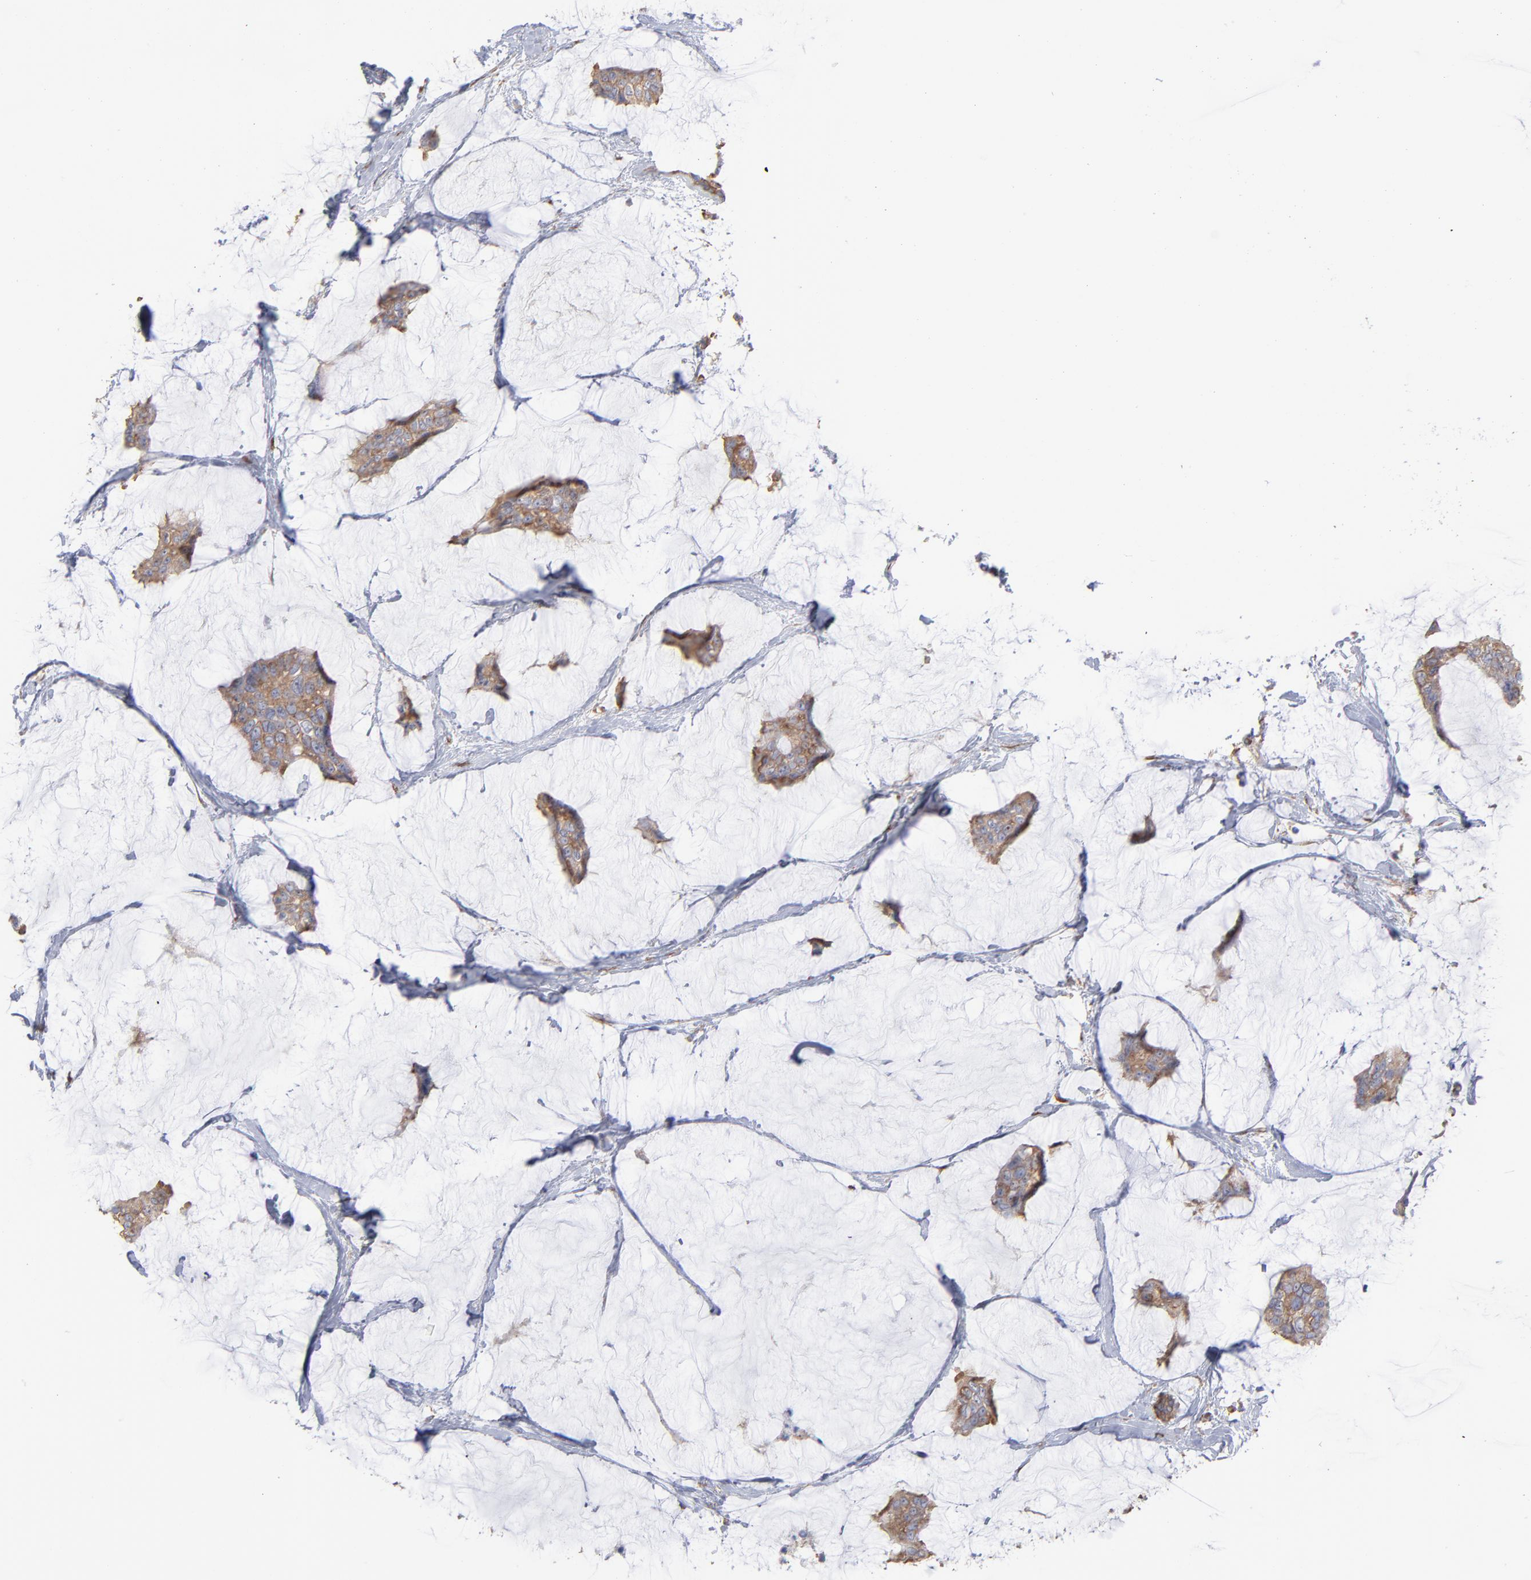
{"staining": {"intensity": "moderate", "quantity": ">75%", "location": "cytoplasmic/membranous"}, "tissue": "breast cancer", "cell_type": "Tumor cells", "image_type": "cancer", "snomed": [{"axis": "morphology", "description": "Duct carcinoma"}, {"axis": "topography", "description": "Breast"}], "caption": "Immunohistochemical staining of human intraductal carcinoma (breast) demonstrates moderate cytoplasmic/membranous protein positivity in about >75% of tumor cells.", "gene": "RPL3", "patient": {"sex": "female", "age": 93}}